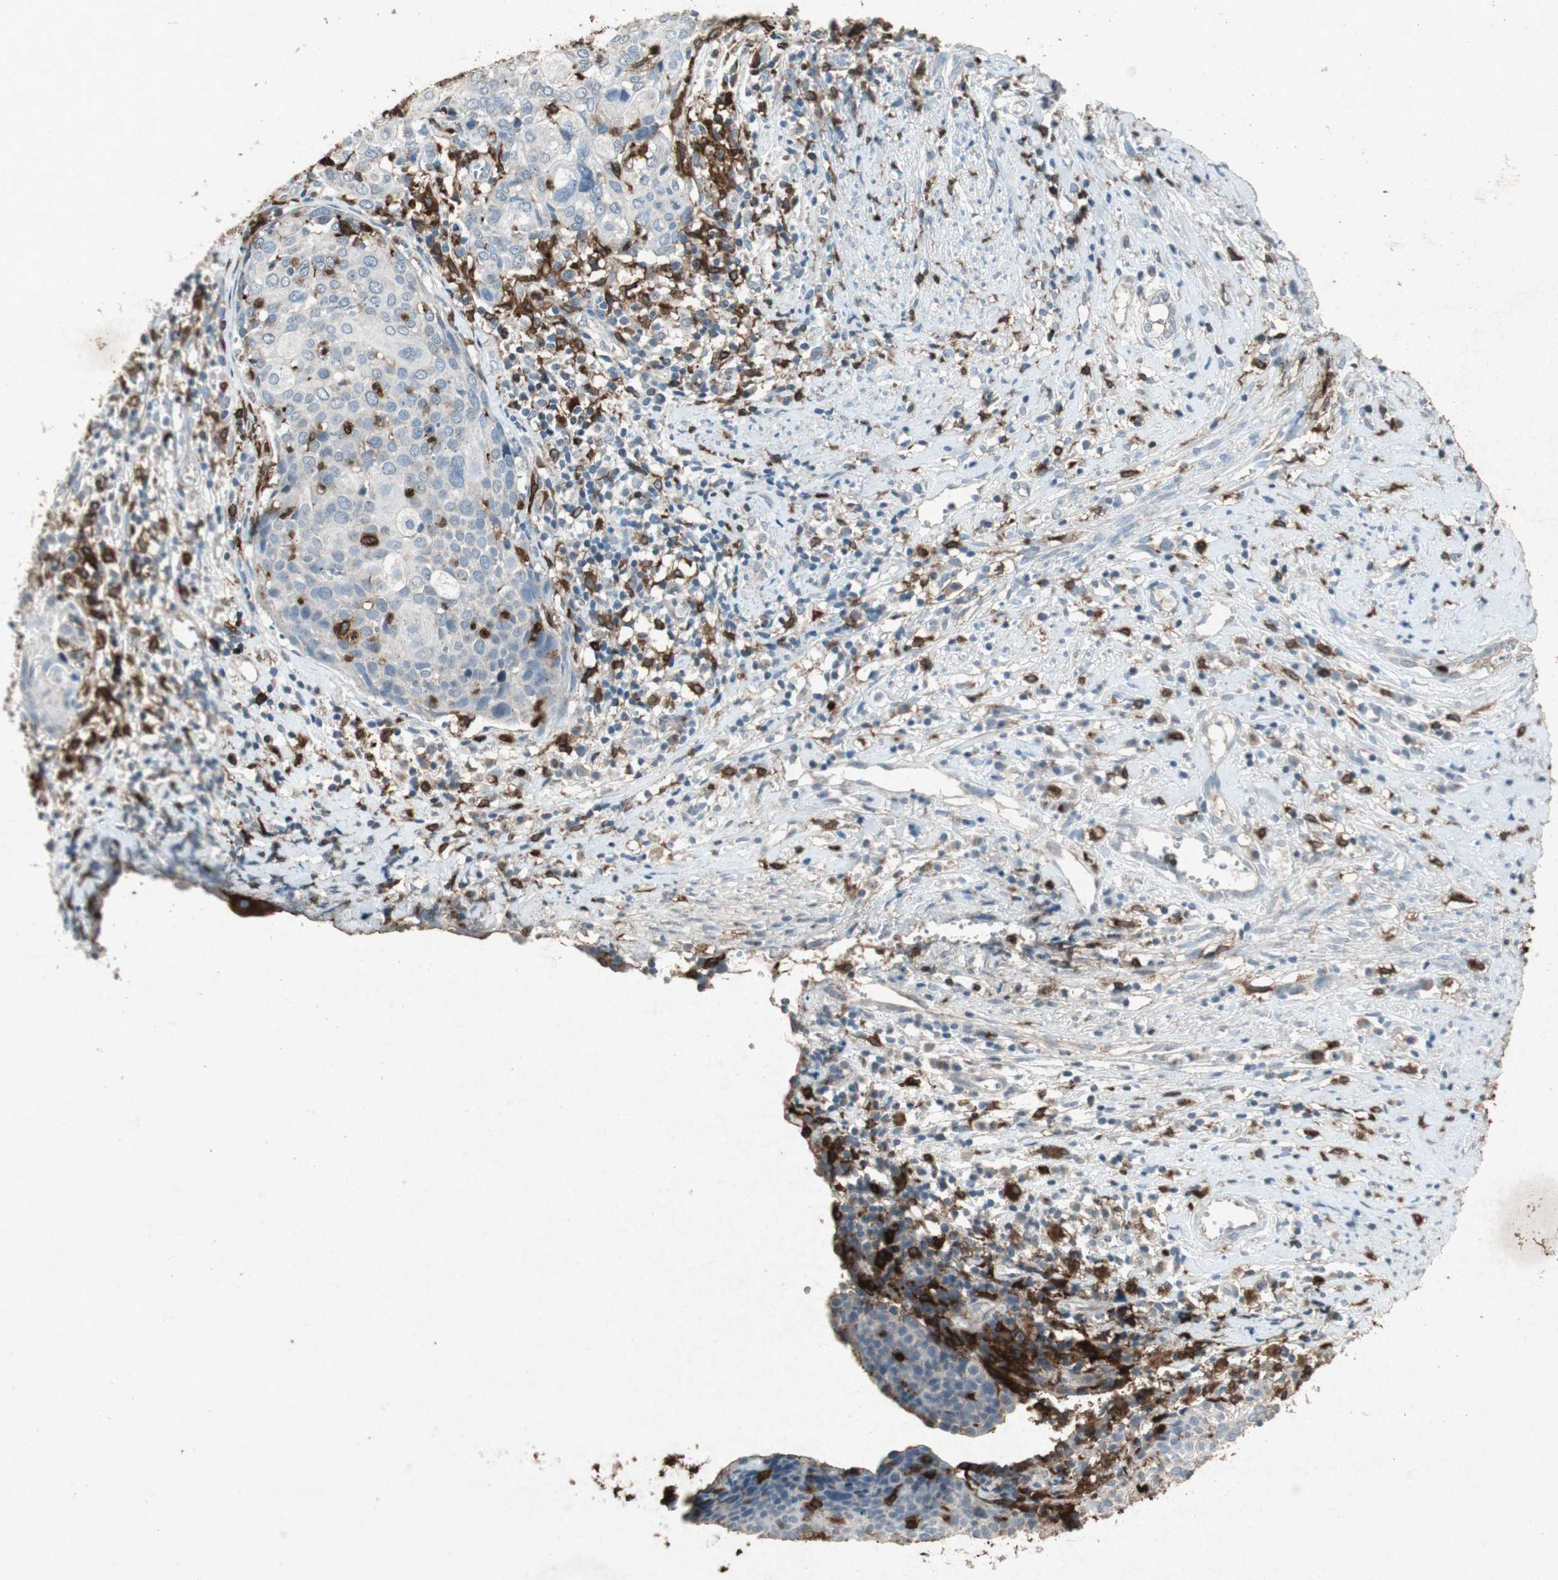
{"staining": {"intensity": "weak", "quantity": "<25%", "location": "cytoplasmic/membranous"}, "tissue": "cervical cancer", "cell_type": "Tumor cells", "image_type": "cancer", "snomed": [{"axis": "morphology", "description": "Squamous cell carcinoma, NOS"}, {"axis": "topography", "description": "Cervix"}], "caption": "A micrograph of human cervical cancer (squamous cell carcinoma) is negative for staining in tumor cells.", "gene": "TYROBP", "patient": {"sex": "female", "age": 40}}